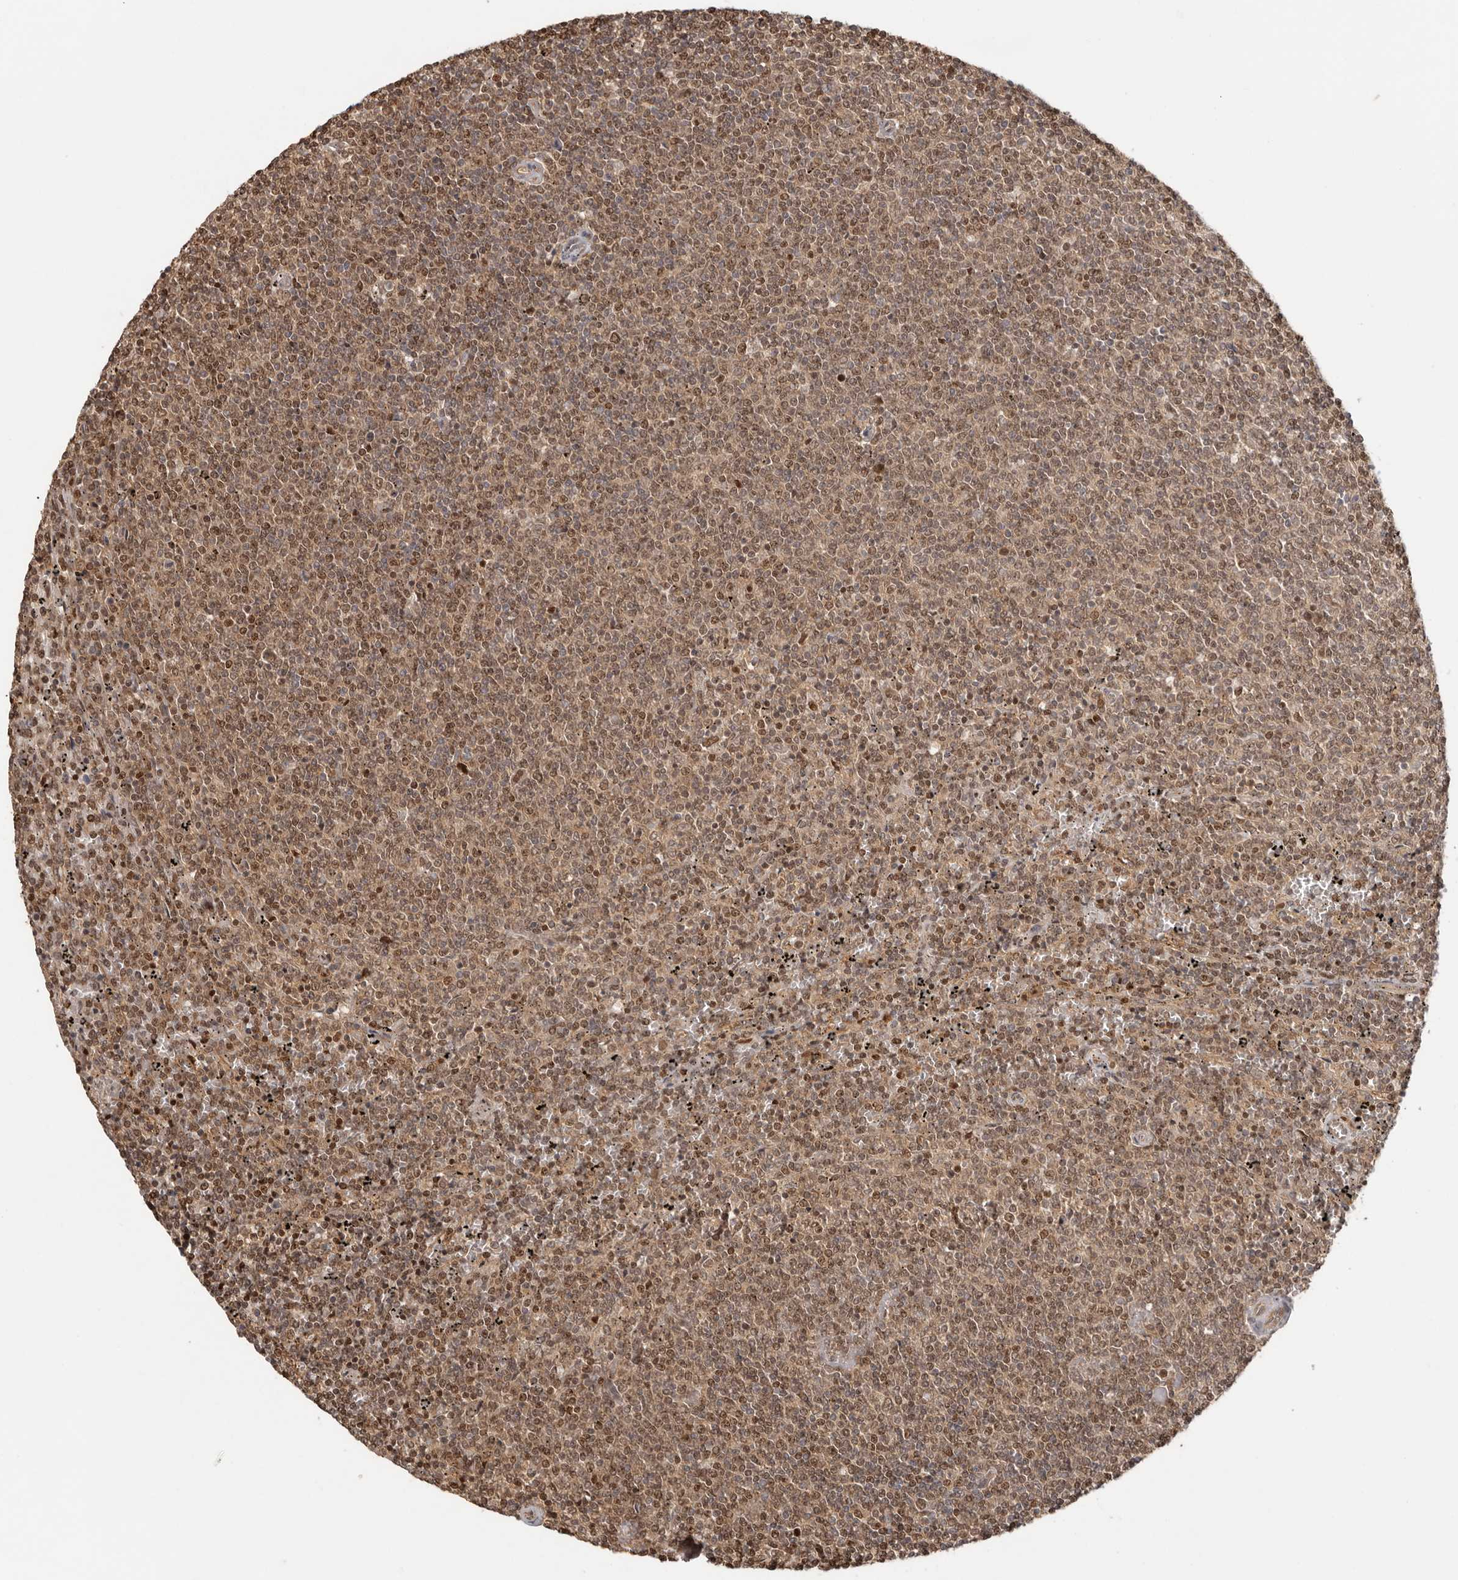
{"staining": {"intensity": "weak", "quantity": ">75%", "location": "cytoplasmic/membranous,nuclear"}, "tissue": "lymphoma", "cell_type": "Tumor cells", "image_type": "cancer", "snomed": [{"axis": "morphology", "description": "Malignant lymphoma, non-Hodgkin's type, Low grade"}, {"axis": "topography", "description": "Spleen"}], "caption": "Immunohistochemistry (DAB (3,3'-diaminobenzidine)) staining of human lymphoma exhibits weak cytoplasmic/membranous and nuclear protein staining in about >75% of tumor cells. The protein of interest is shown in brown color, while the nuclei are stained blue.", "gene": "PSMA5", "patient": {"sex": "female", "age": 50}}